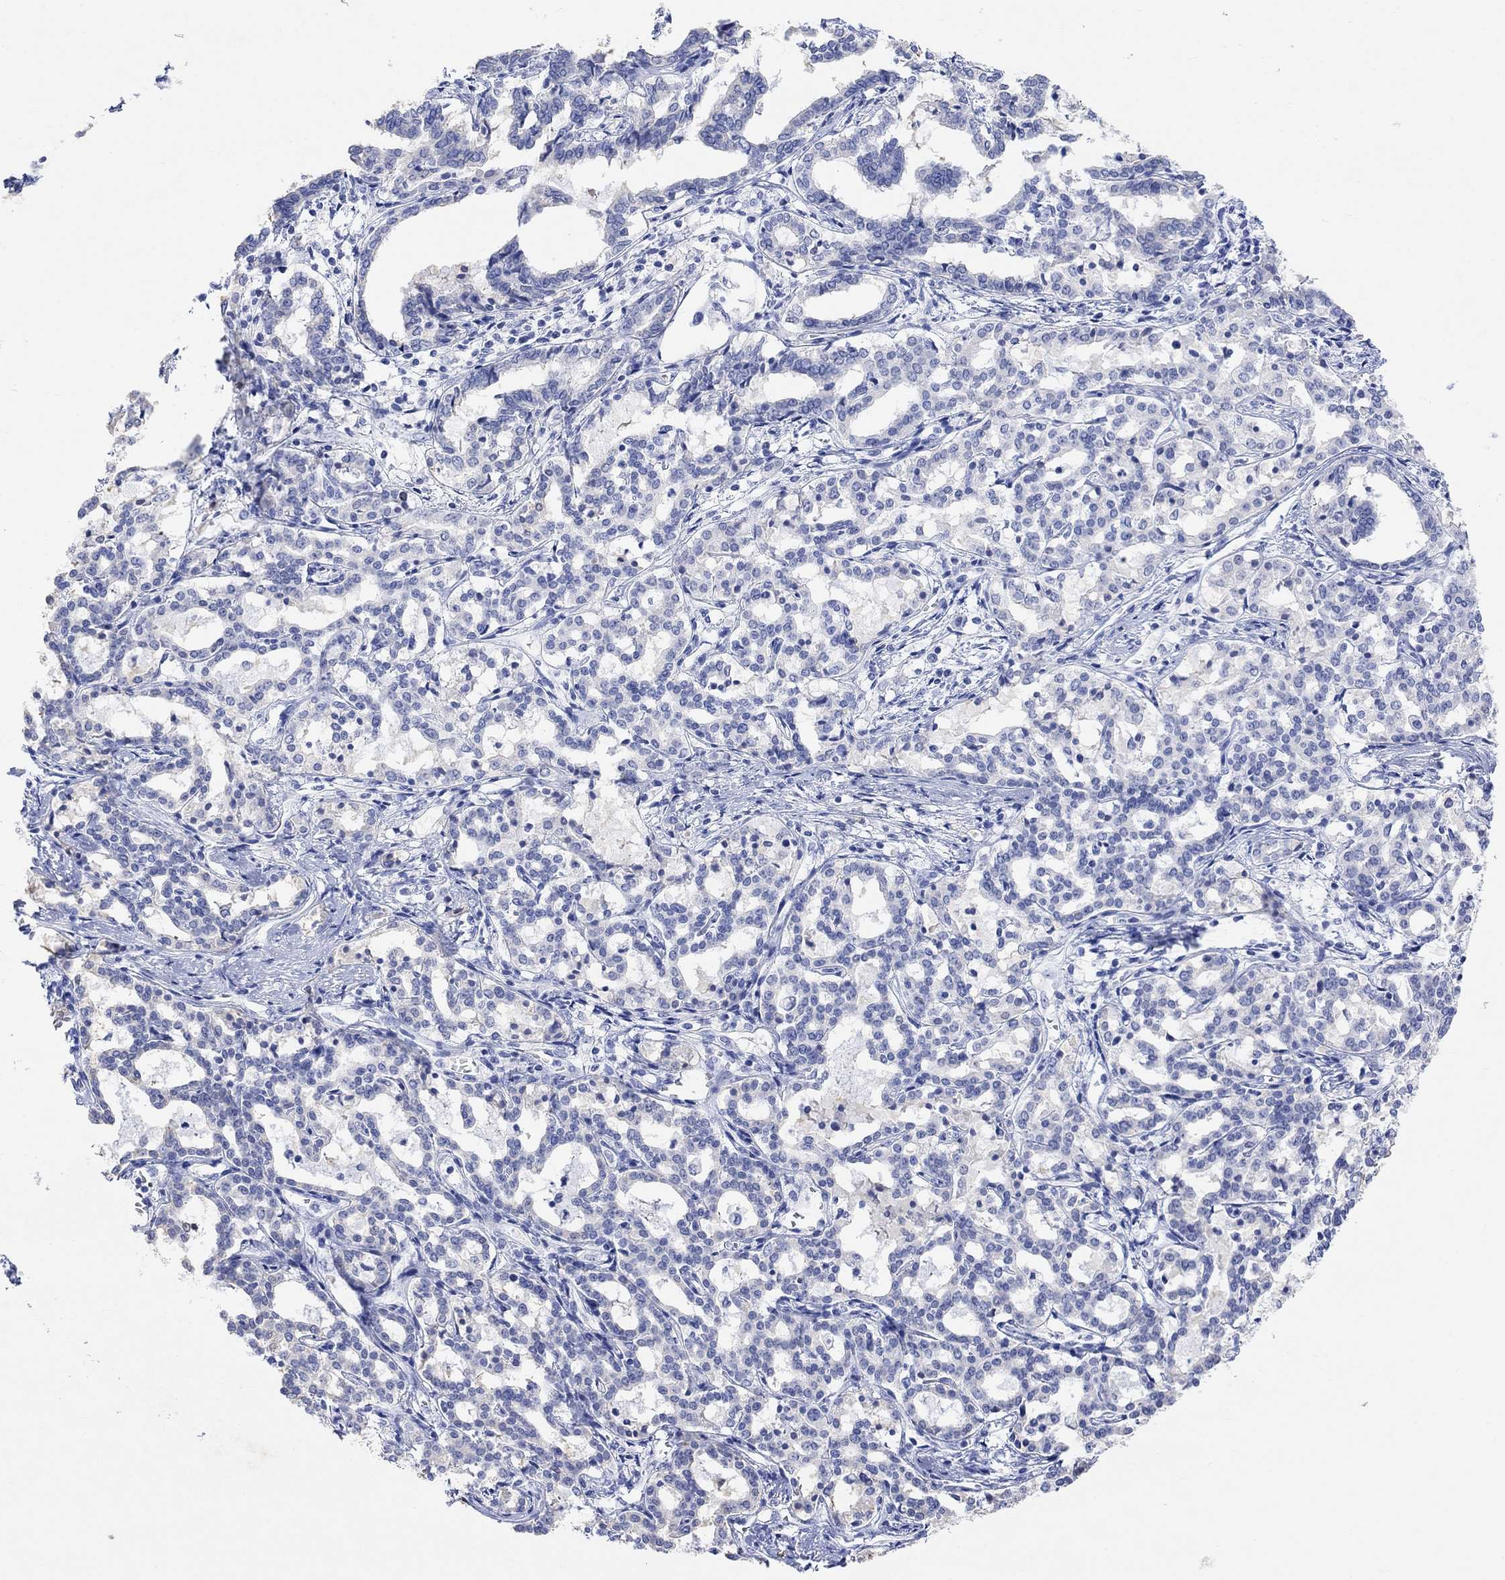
{"staining": {"intensity": "negative", "quantity": "none", "location": "none"}, "tissue": "liver cancer", "cell_type": "Tumor cells", "image_type": "cancer", "snomed": [{"axis": "morphology", "description": "Cholangiocarcinoma"}, {"axis": "topography", "description": "Liver"}], "caption": "Tumor cells are negative for brown protein staining in liver cholangiocarcinoma.", "gene": "TYR", "patient": {"sex": "female", "age": 47}}